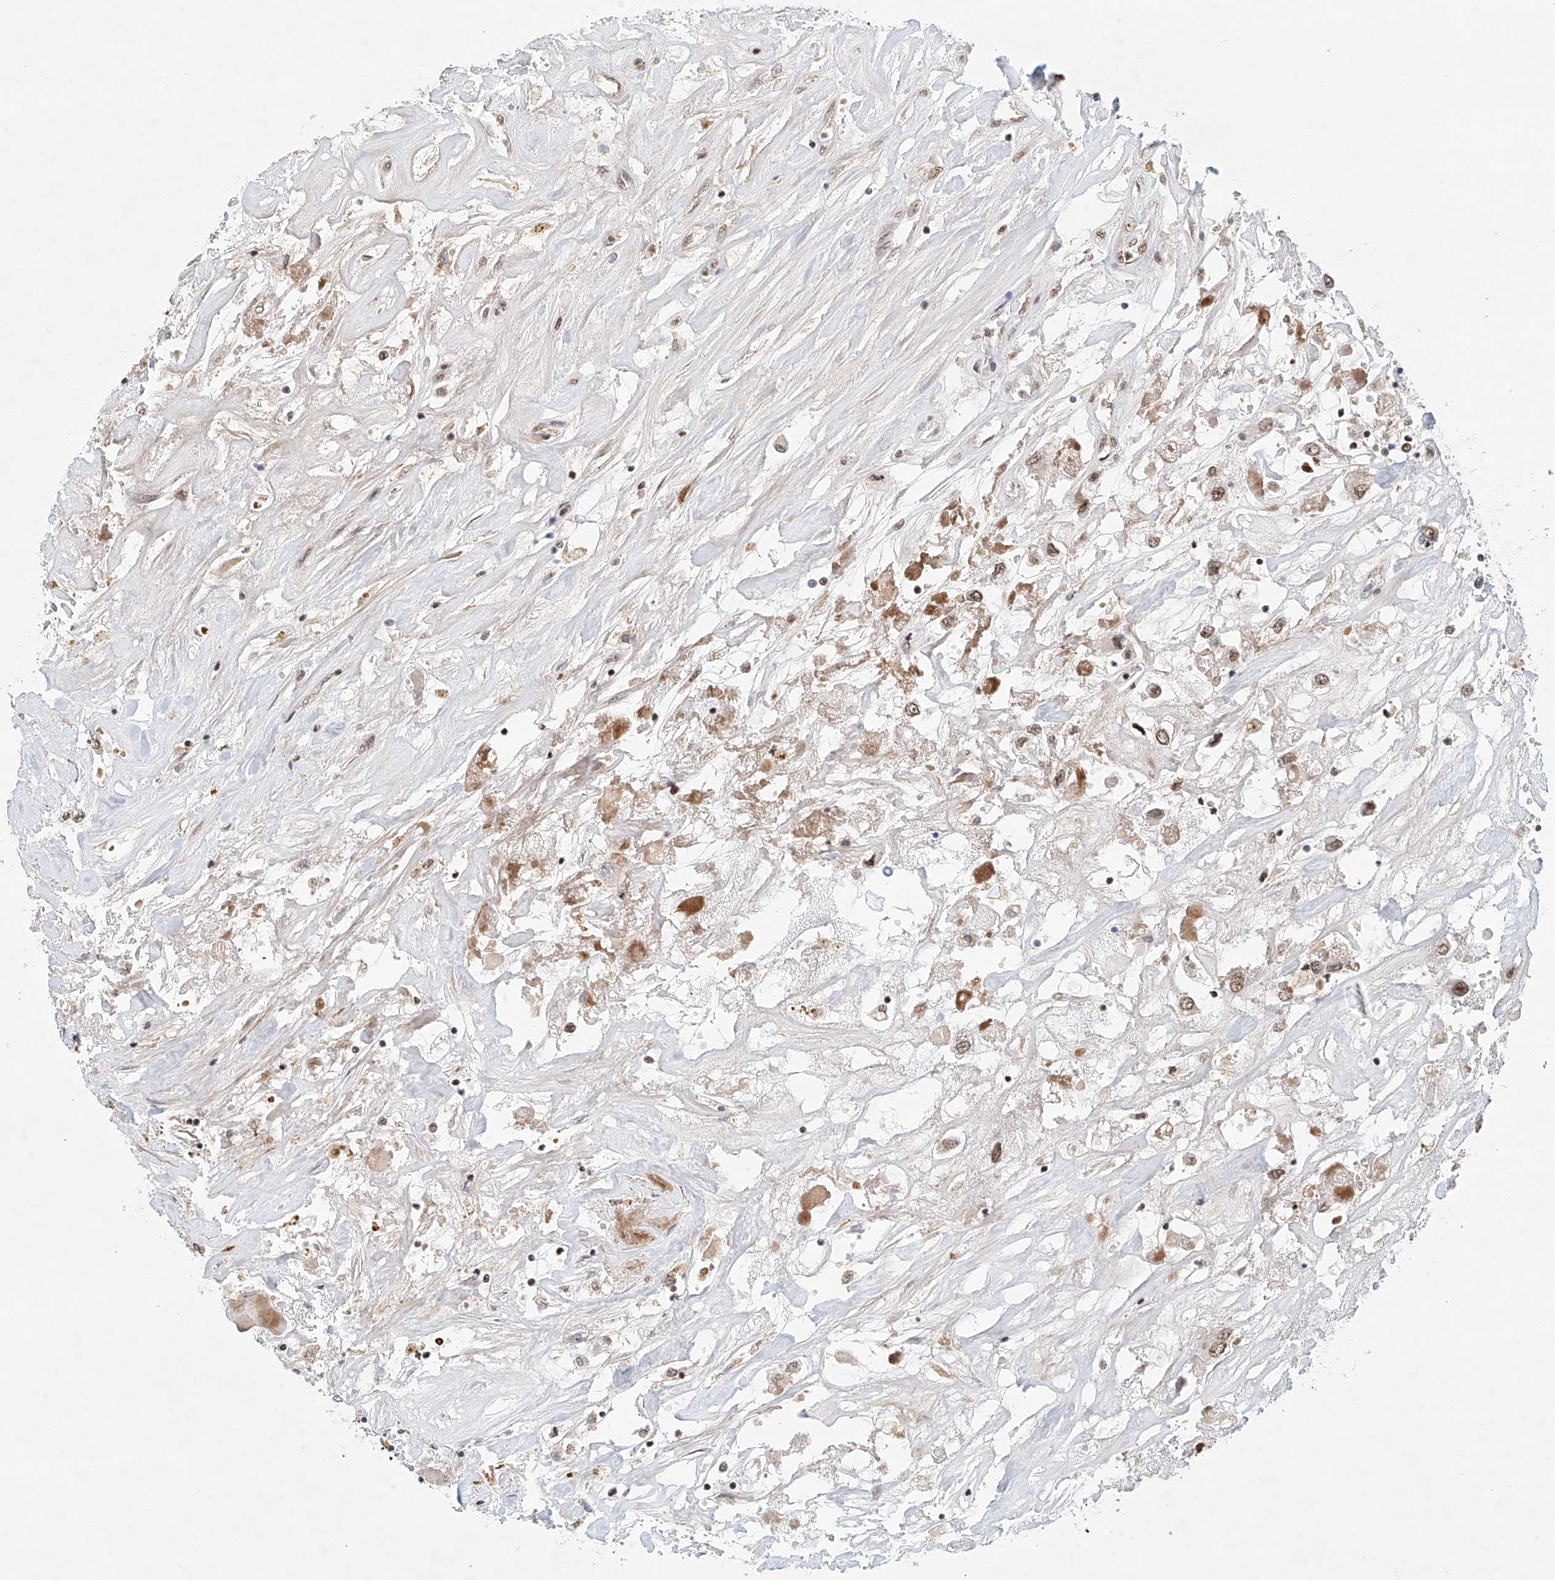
{"staining": {"intensity": "moderate", "quantity": "25%-75%", "location": "nuclear"}, "tissue": "renal cancer", "cell_type": "Tumor cells", "image_type": "cancer", "snomed": [{"axis": "morphology", "description": "Adenocarcinoma, NOS"}, {"axis": "topography", "description": "Kidney"}], "caption": "A brown stain shows moderate nuclear staining of a protein in renal adenocarcinoma tumor cells. (DAB (3,3'-diaminobenzidine) IHC with brightfield microscopy, high magnification).", "gene": "ZNF470", "patient": {"sex": "female", "age": 52}}